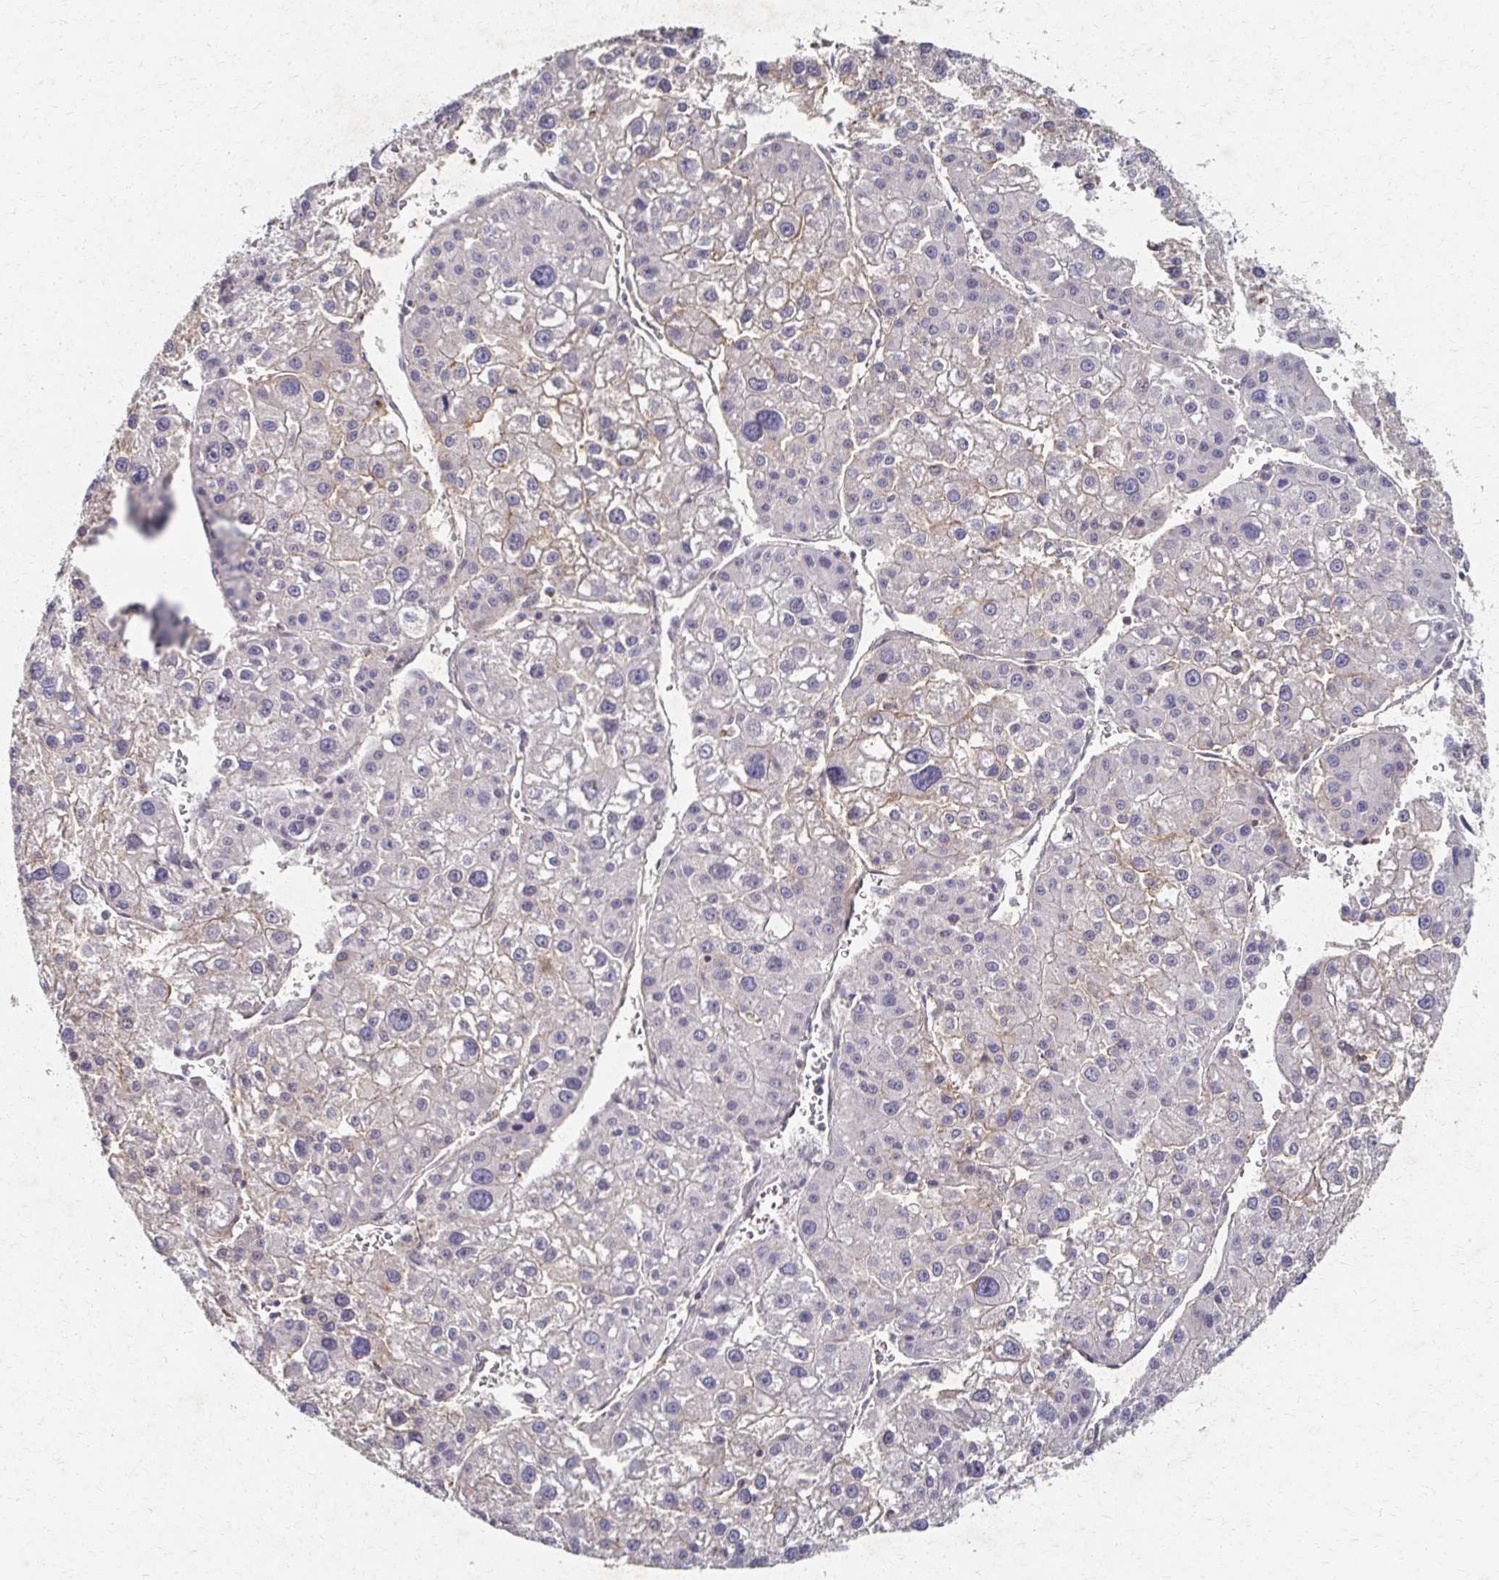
{"staining": {"intensity": "negative", "quantity": "none", "location": "none"}, "tissue": "liver cancer", "cell_type": "Tumor cells", "image_type": "cancer", "snomed": [{"axis": "morphology", "description": "Carcinoma, Hepatocellular, NOS"}, {"axis": "topography", "description": "Liver"}], "caption": "The histopathology image demonstrates no significant staining in tumor cells of liver cancer (hepatocellular carcinoma). (Stains: DAB immunohistochemistry (IHC) with hematoxylin counter stain, Microscopy: brightfield microscopy at high magnification).", "gene": "EOLA2", "patient": {"sex": "male", "age": 73}}